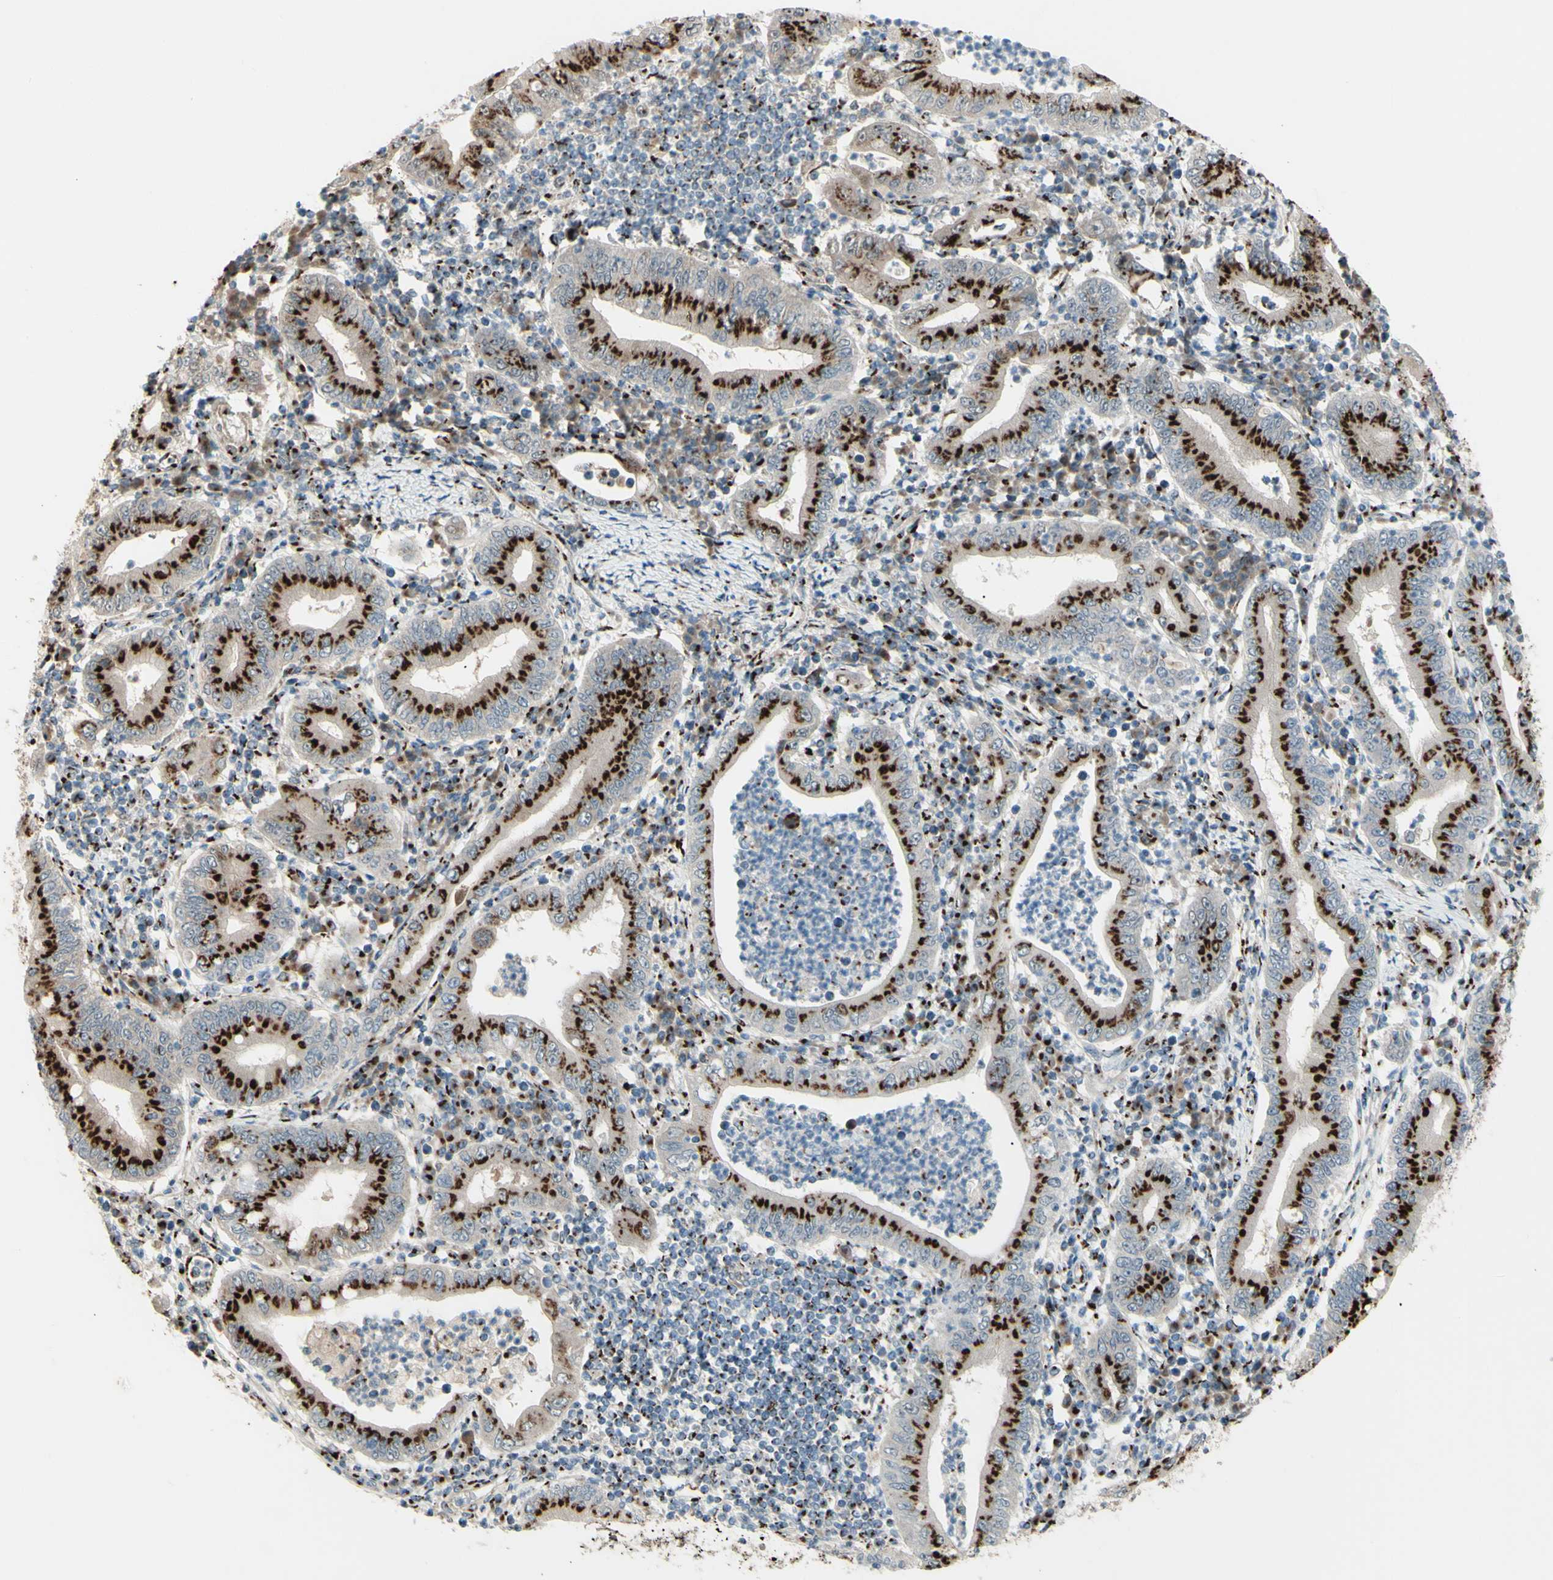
{"staining": {"intensity": "moderate", "quantity": ">75%", "location": "cytoplasmic/membranous"}, "tissue": "stomach cancer", "cell_type": "Tumor cells", "image_type": "cancer", "snomed": [{"axis": "morphology", "description": "Normal tissue, NOS"}, {"axis": "morphology", "description": "Adenocarcinoma, NOS"}, {"axis": "topography", "description": "Esophagus"}, {"axis": "topography", "description": "Stomach, upper"}, {"axis": "topography", "description": "Peripheral nerve tissue"}], "caption": "Protein analysis of stomach cancer tissue shows moderate cytoplasmic/membranous staining in about >75% of tumor cells.", "gene": "BPNT2", "patient": {"sex": "male", "age": 62}}